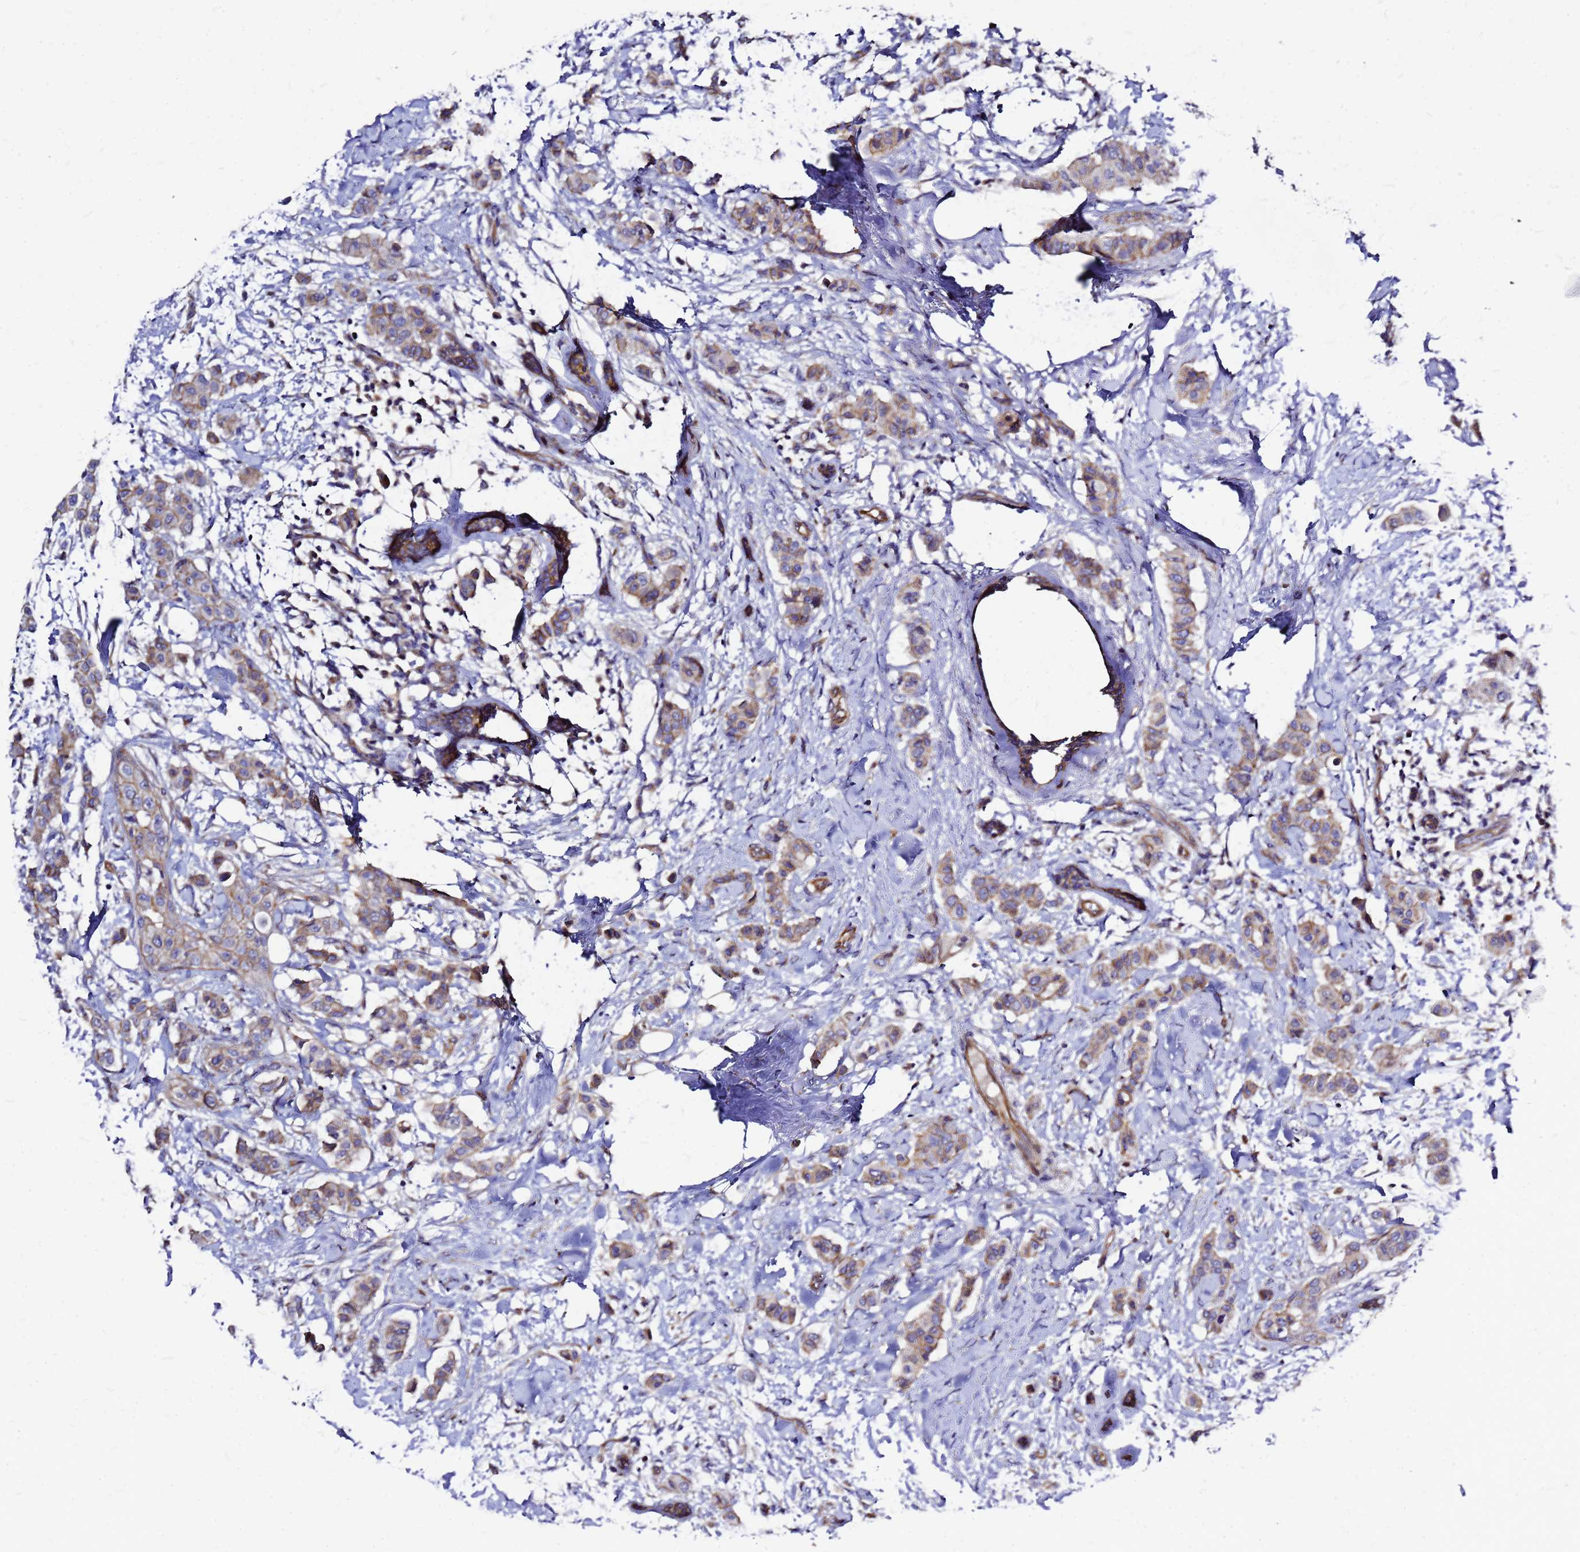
{"staining": {"intensity": "moderate", "quantity": "25%-75%", "location": "cytoplasmic/membranous"}, "tissue": "breast cancer", "cell_type": "Tumor cells", "image_type": "cancer", "snomed": [{"axis": "morphology", "description": "Duct carcinoma"}, {"axis": "topography", "description": "Breast"}], "caption": "A micrograph of breast infiltrating ductal carcinoma stained for a protein exhibits moderate cytoplasmic/membranous brown staining in tumor cells.", "gene": "FBXW5", "patient": {"sex": "female", "age": 40}}